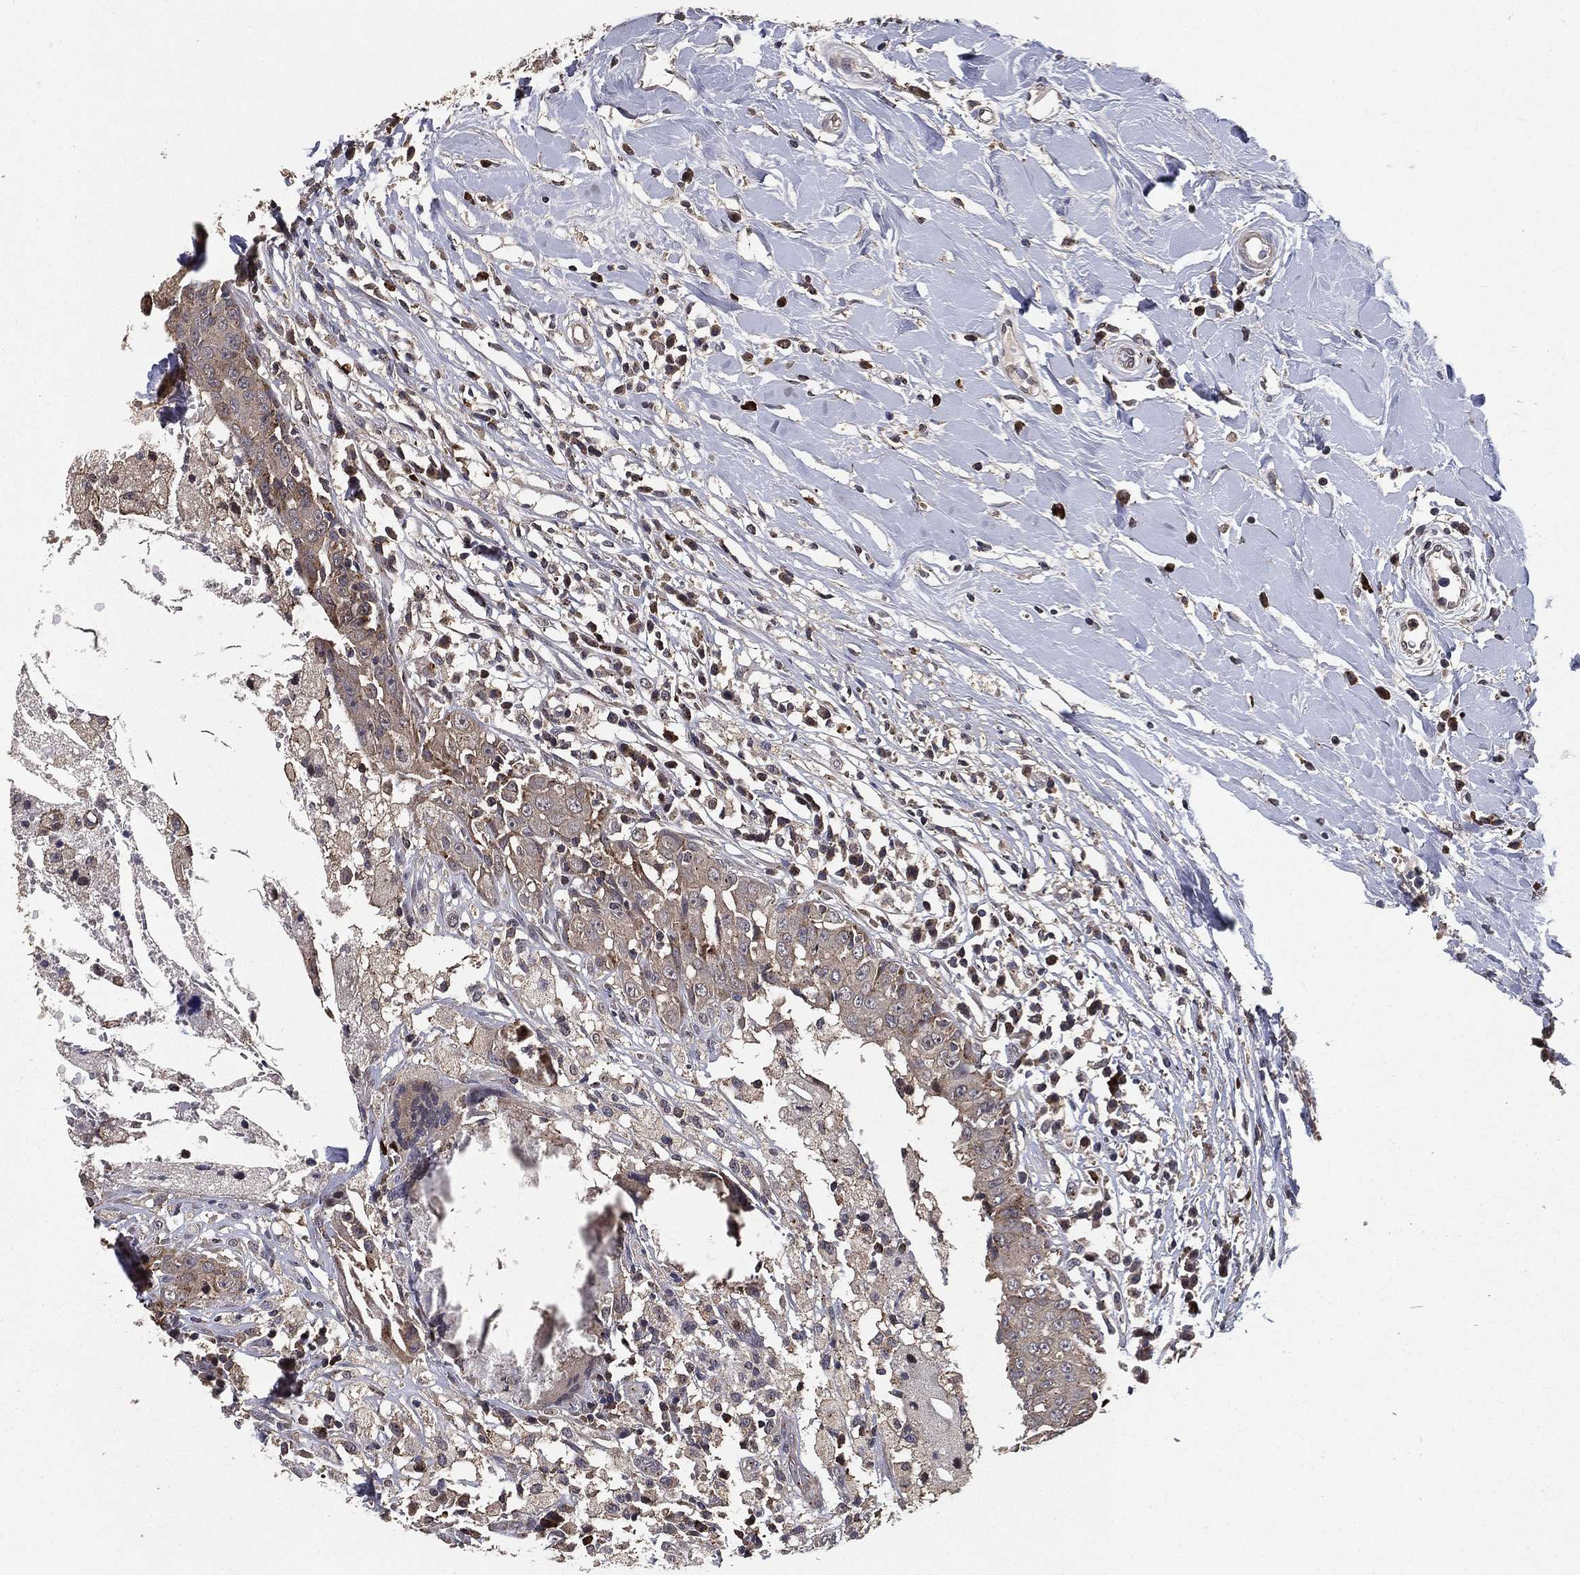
{"staining": {"intensity": "negative", "quantity": "none", "location": "none"}, "tissue": "breast cancer", "cell_type": "Tumor cells", "image_type": "cancer", "snomed": [{"axis": "morphology", "description": "Duct carcinoma"}, {"axis": "topography", "description": "Breast"}], "caption": "The histopathology image shows no staining of tumor cells in intraductal carcinoma (breast).", "gene": "PCNT", "patient": {"sex": "female", "age": 27}}